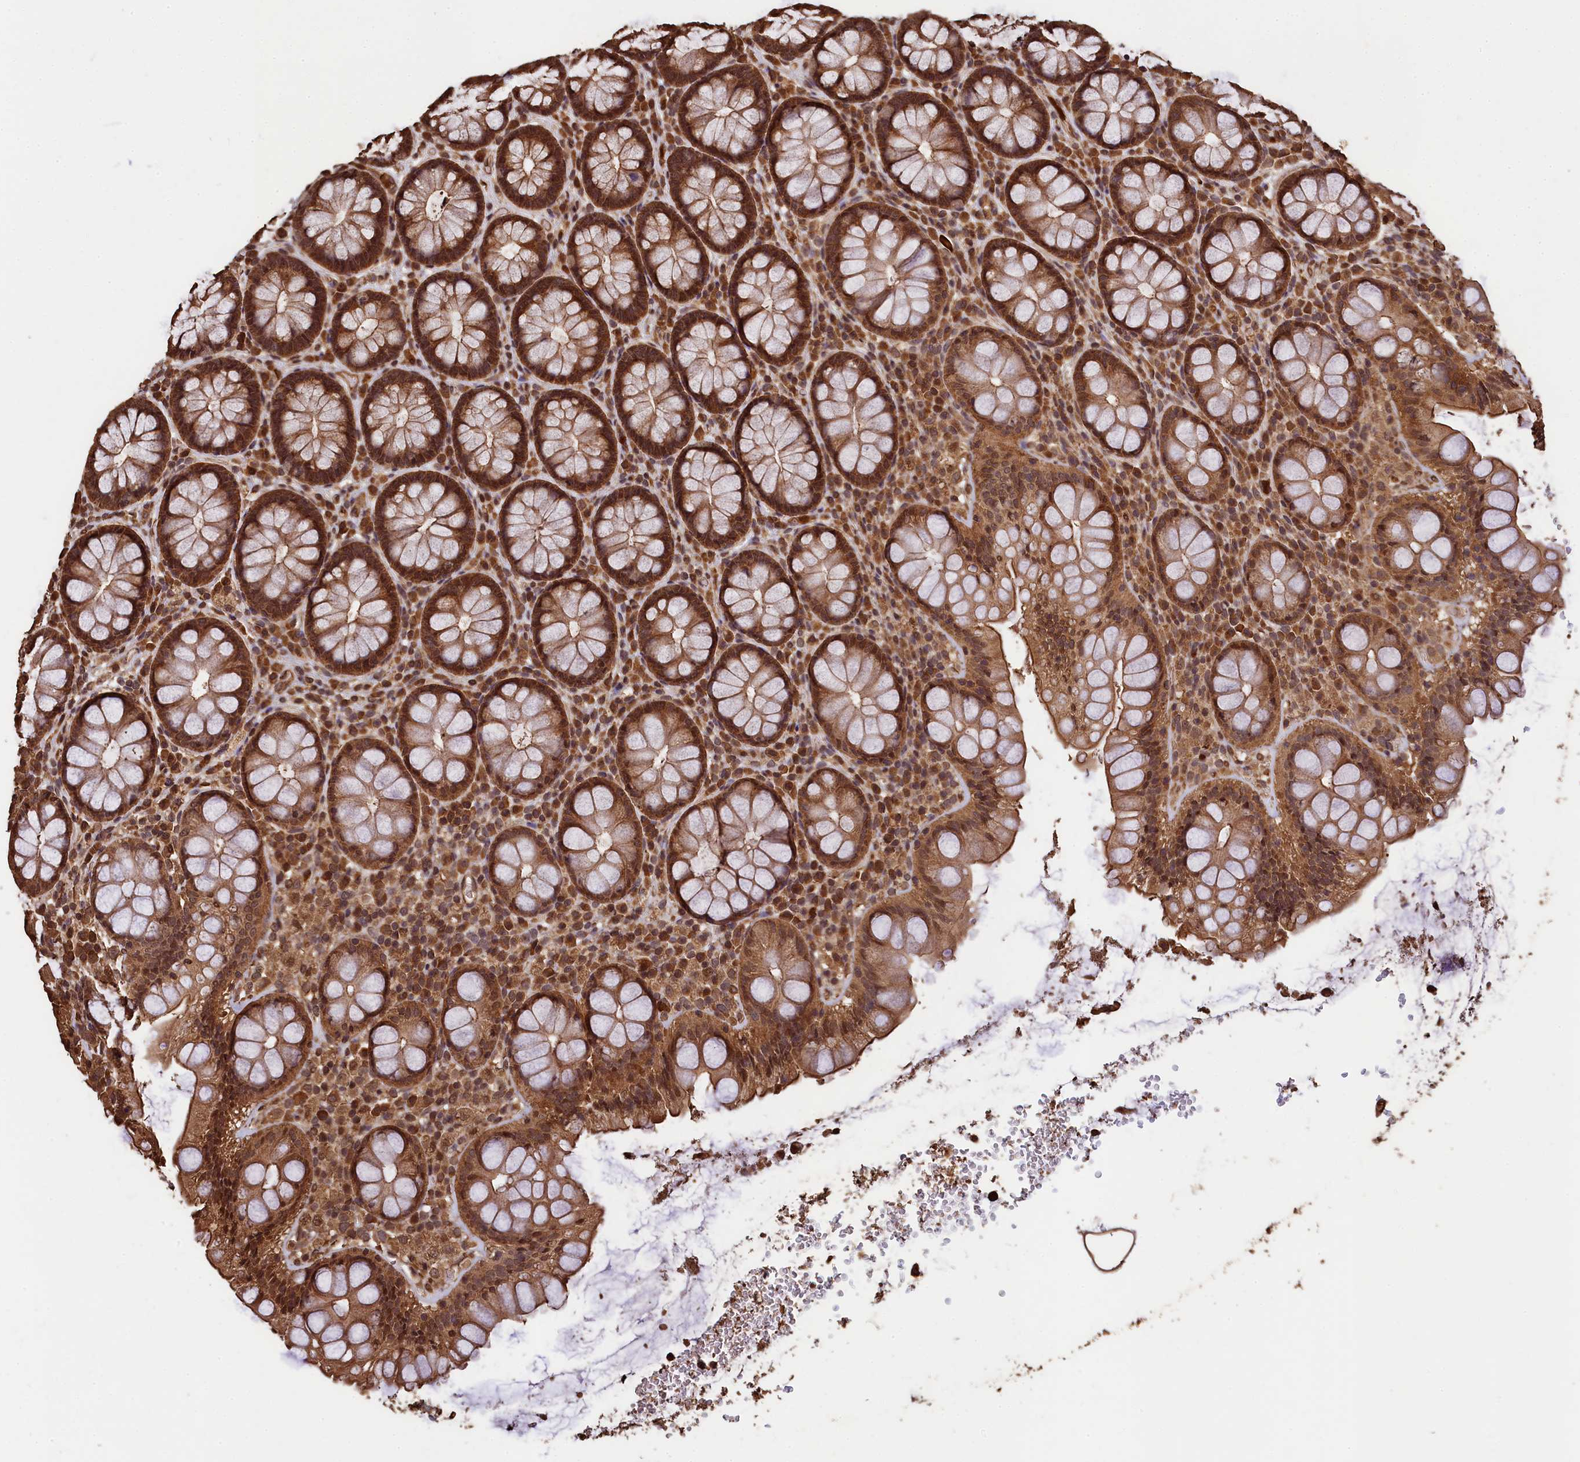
{"staining": {"intensity": "moderate", "quantity": ">75%", "location": "cytoplasmic/membranous,nuclear"}, "tissue": "rectum", "cell_type": "Glandular cells", "image_type": "normal", "snomed": [{"axis": "morphology", "description": "Normal tissue, NOS"}, {"axis": "topography", "description": "Rectum"}], "caption": "Immunohistochemistry photomicrograph of benign rectum: rectum stained using immunohistochemistry exhibits medium levels of moderate protein expression localized specifically in the cytoplasmic/membranous,nuclear of glandular cells, appearing as a cytoplasmic/membranous,nuclear brown color.", "gene": "CEP57L1", "patient": {"sex": "male", "age": 83}}